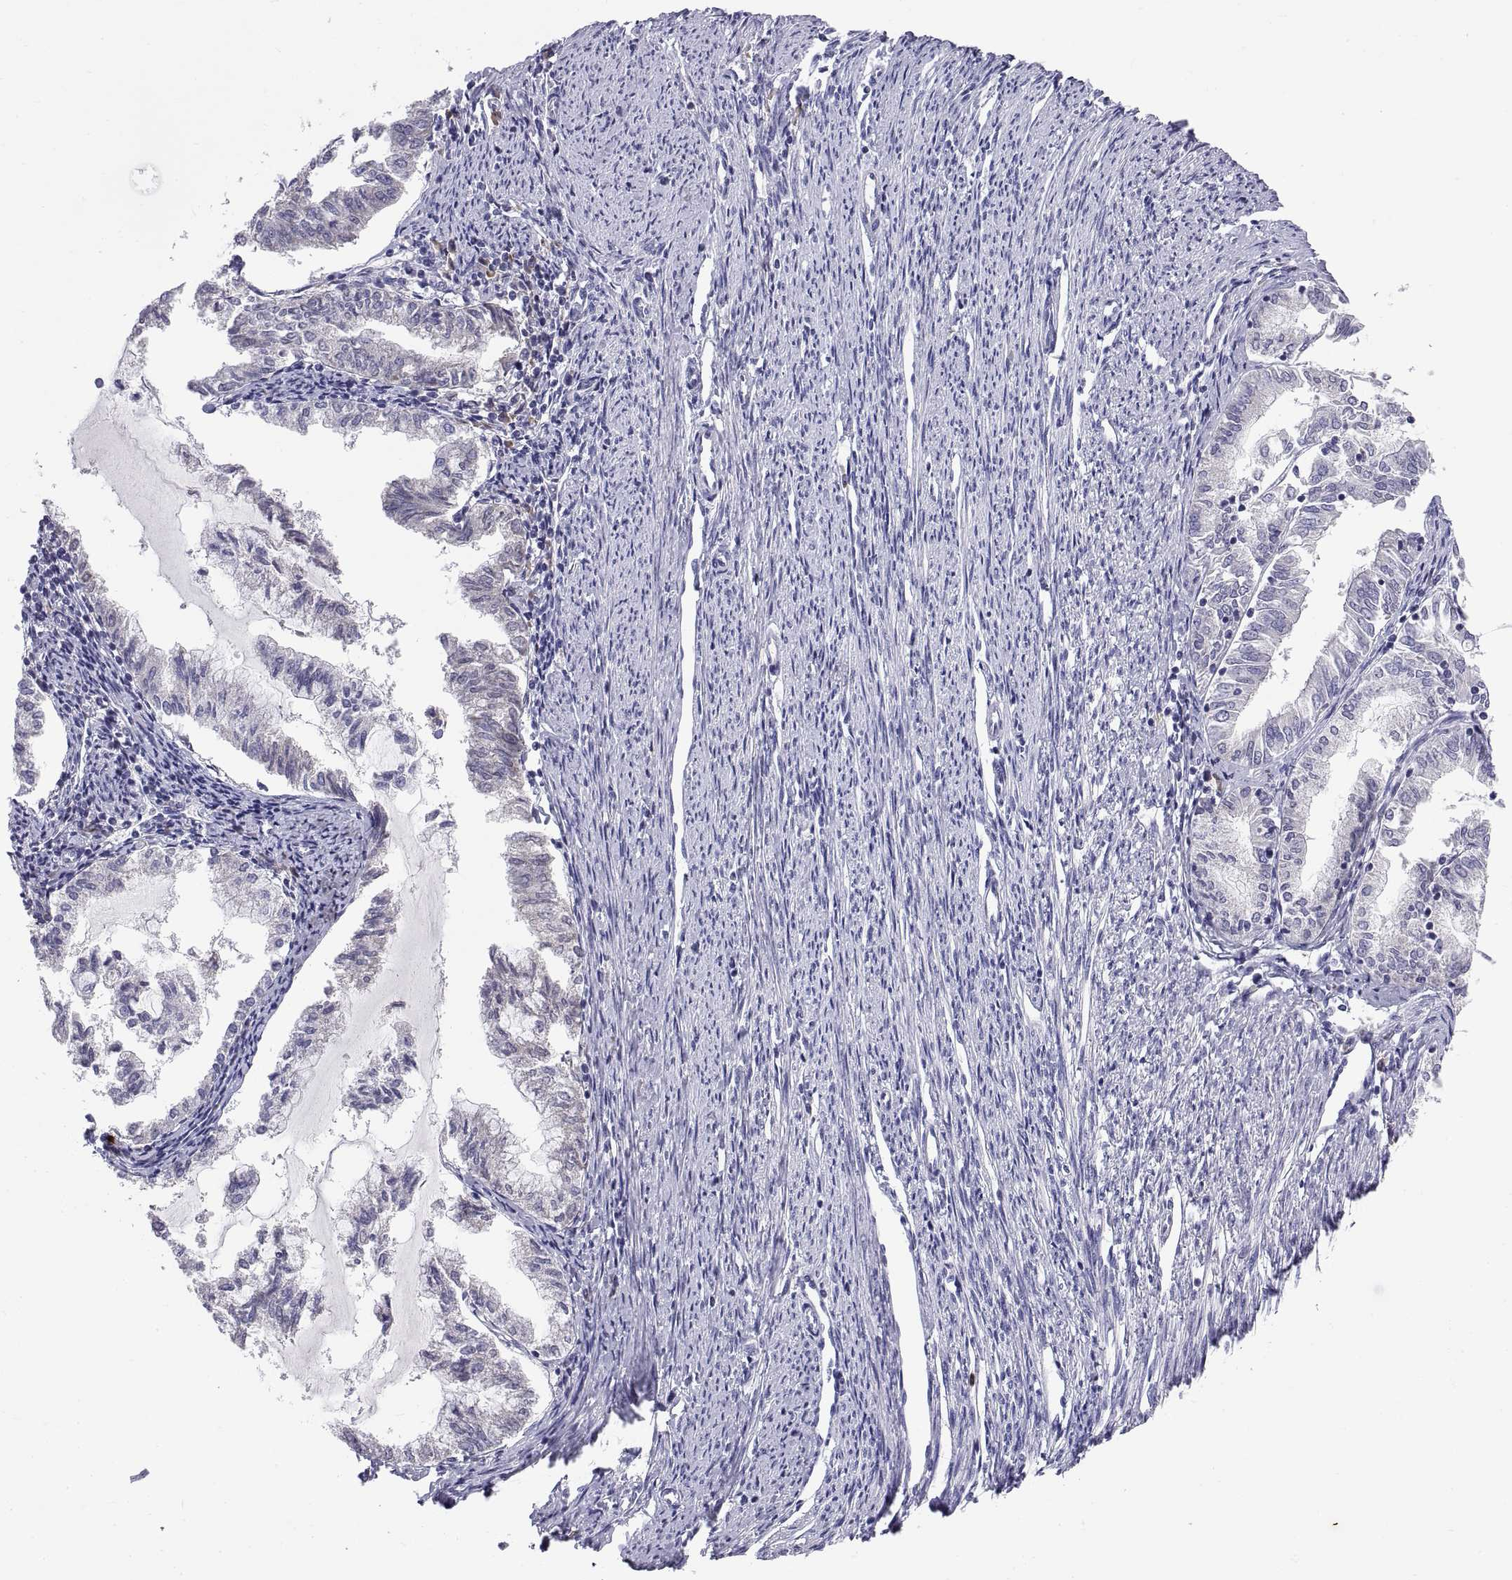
{"staining": {"intensity": "negative", "quantity": "none", "location": "none"}, "tissue": "endometrial cancer", "cell_type": "Tumor cells", "image_type": "cancer", "snomed": [{"axis": "morphology", "description": "Adenocarcinoma, NOS"}, {"axis": "topography", "description": "Endometrium"}], "caption": "The micrograph reveals no significant staining in tumor cells of endometrial cancer (adenocarcinoma).", "gene": "PKP1", "patient": {"sex": "female", "age": 79}}